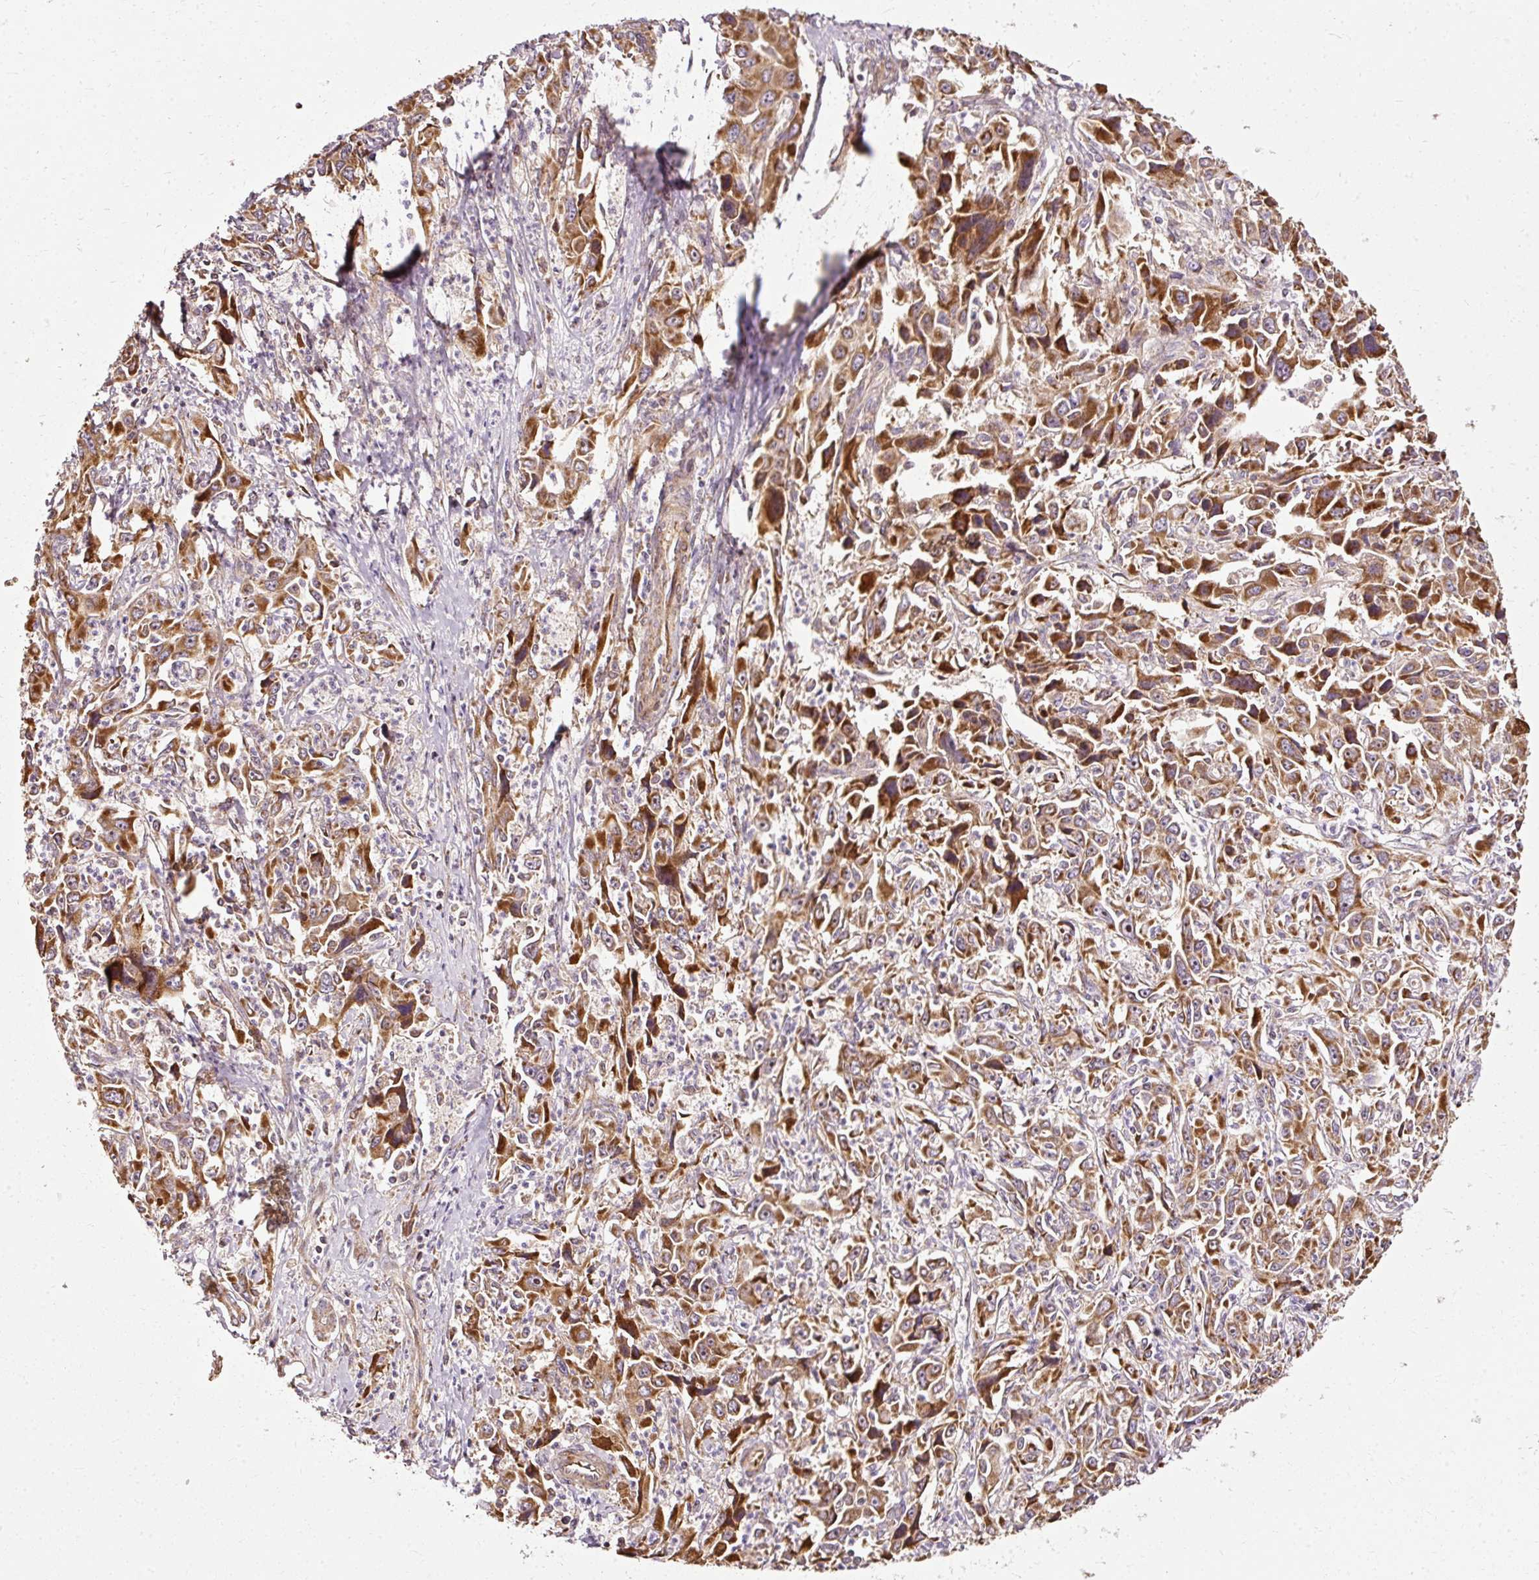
{"staining": {"intensity": "moderate", "quantity": ">75%", "location": "cytoplasmic/membranous"}, "tissue": "liver cancer", "cell_type": "Tumor cells", "image_type": "cancer", "snomed": [{"axis": "morphology", "description": "Carcinoma, Hepatocellular, NOS"}, {"axis": "topography", "description": "Liver"}], "caption": "Brown immunohistochemical staining in human hepatocellular carcinoma (liver) shows moderate cytoplasmic/membranous positivity in approximately >75% of tumor cells. The staining was performed using DAB to visualize the protein expression in brown, while the nuclei were stained in blue with hematoxylin (Magnification: 20x).", "gene": "ISCU", "patient": {"sex": "male", "age": 63}}